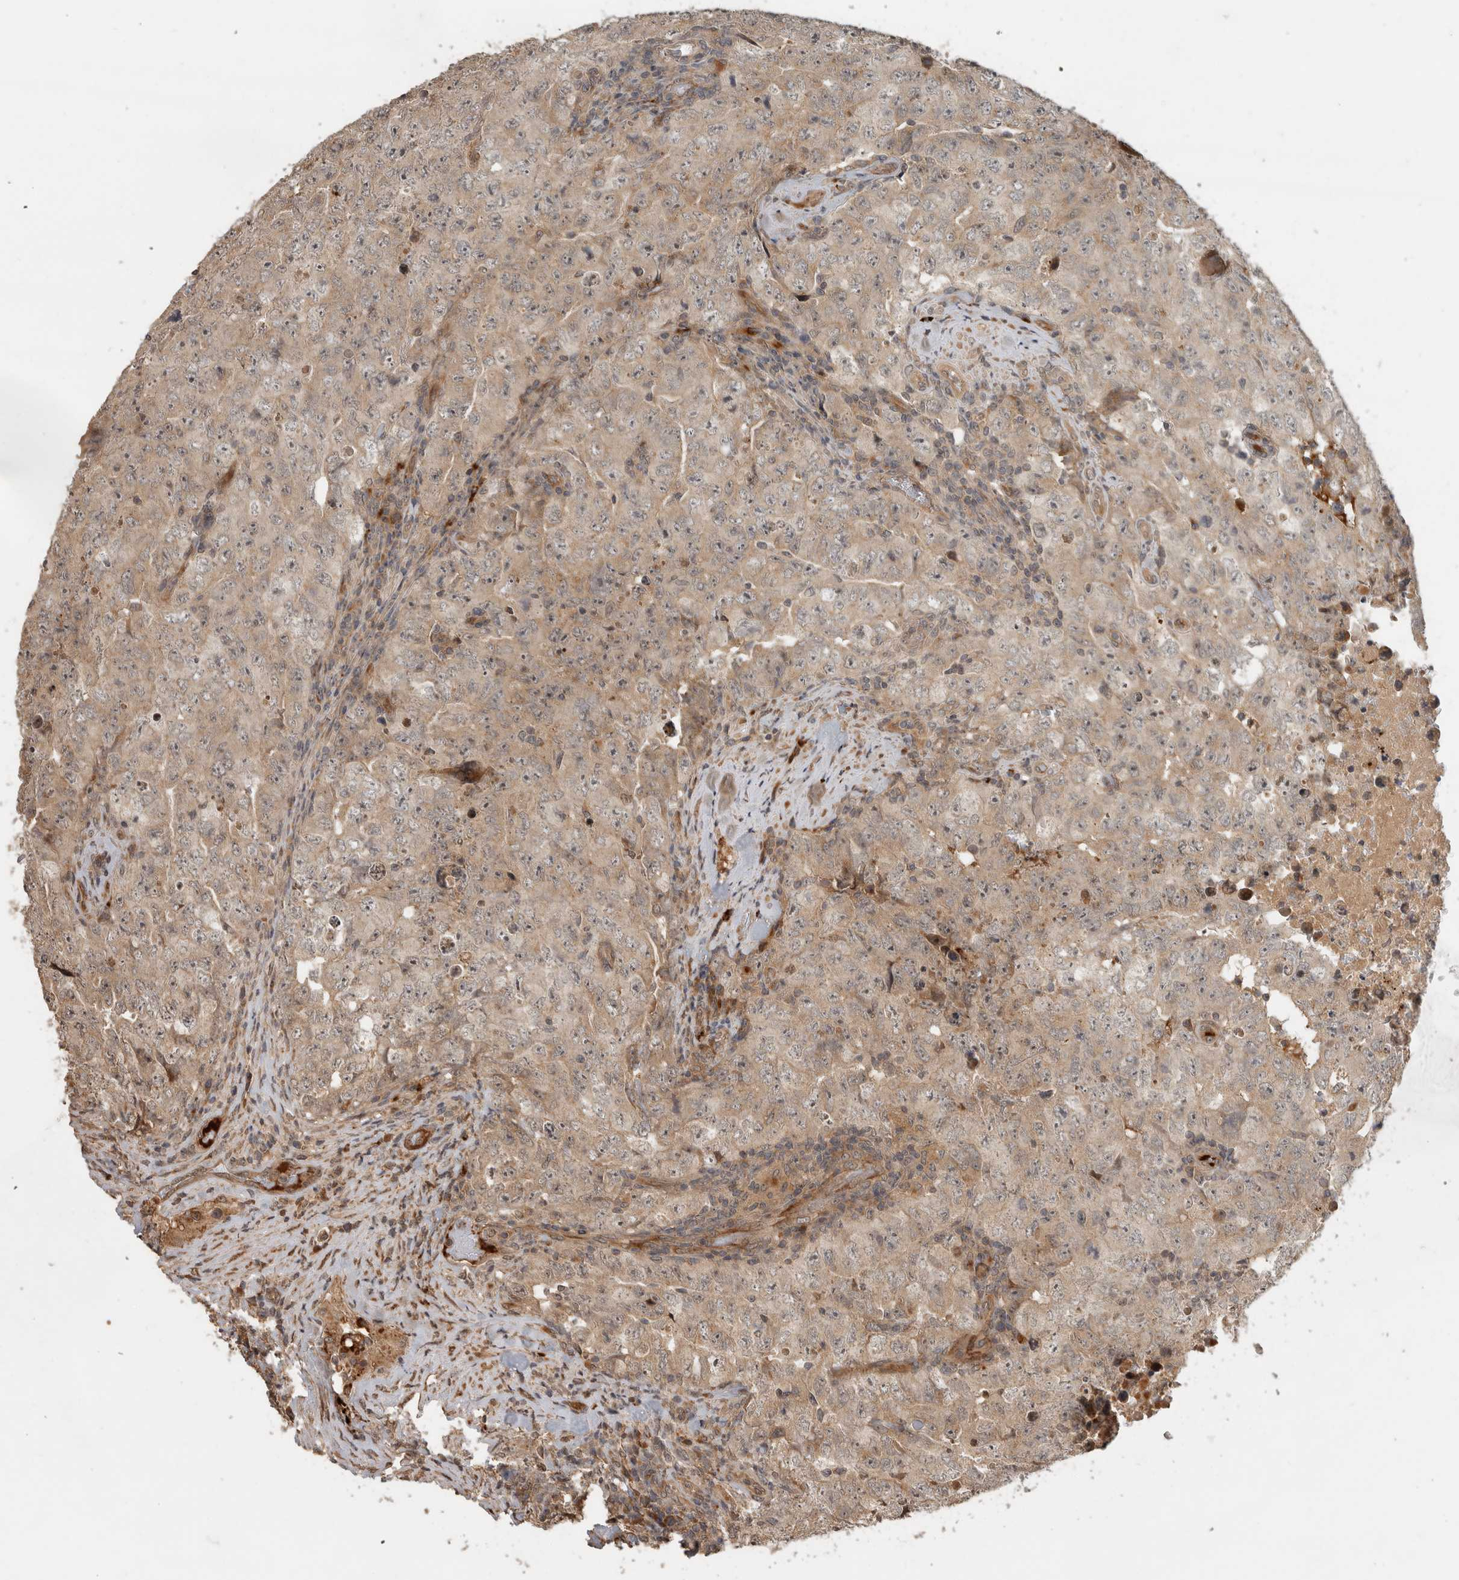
{"staining": {"intensity": "weak", "quantity": ">75%", "location": "cytoplasmic/membranous"}, "tissue": "testis cancer", "cell_type": "Tumor cells", "image_type": "cancer", "snomed": [{"axis": "morphology", "description": "Carcinoma, Embryonal, NOS"}, {"axis": "topography", "description": "Testis"}], "caption": "Testis cancer (embryonal carcinoma) stained with a protein marker shows weak staining in tumor cells.", "gene": "PITPNC1", "patient": {"sex": "male", "age": 26}}